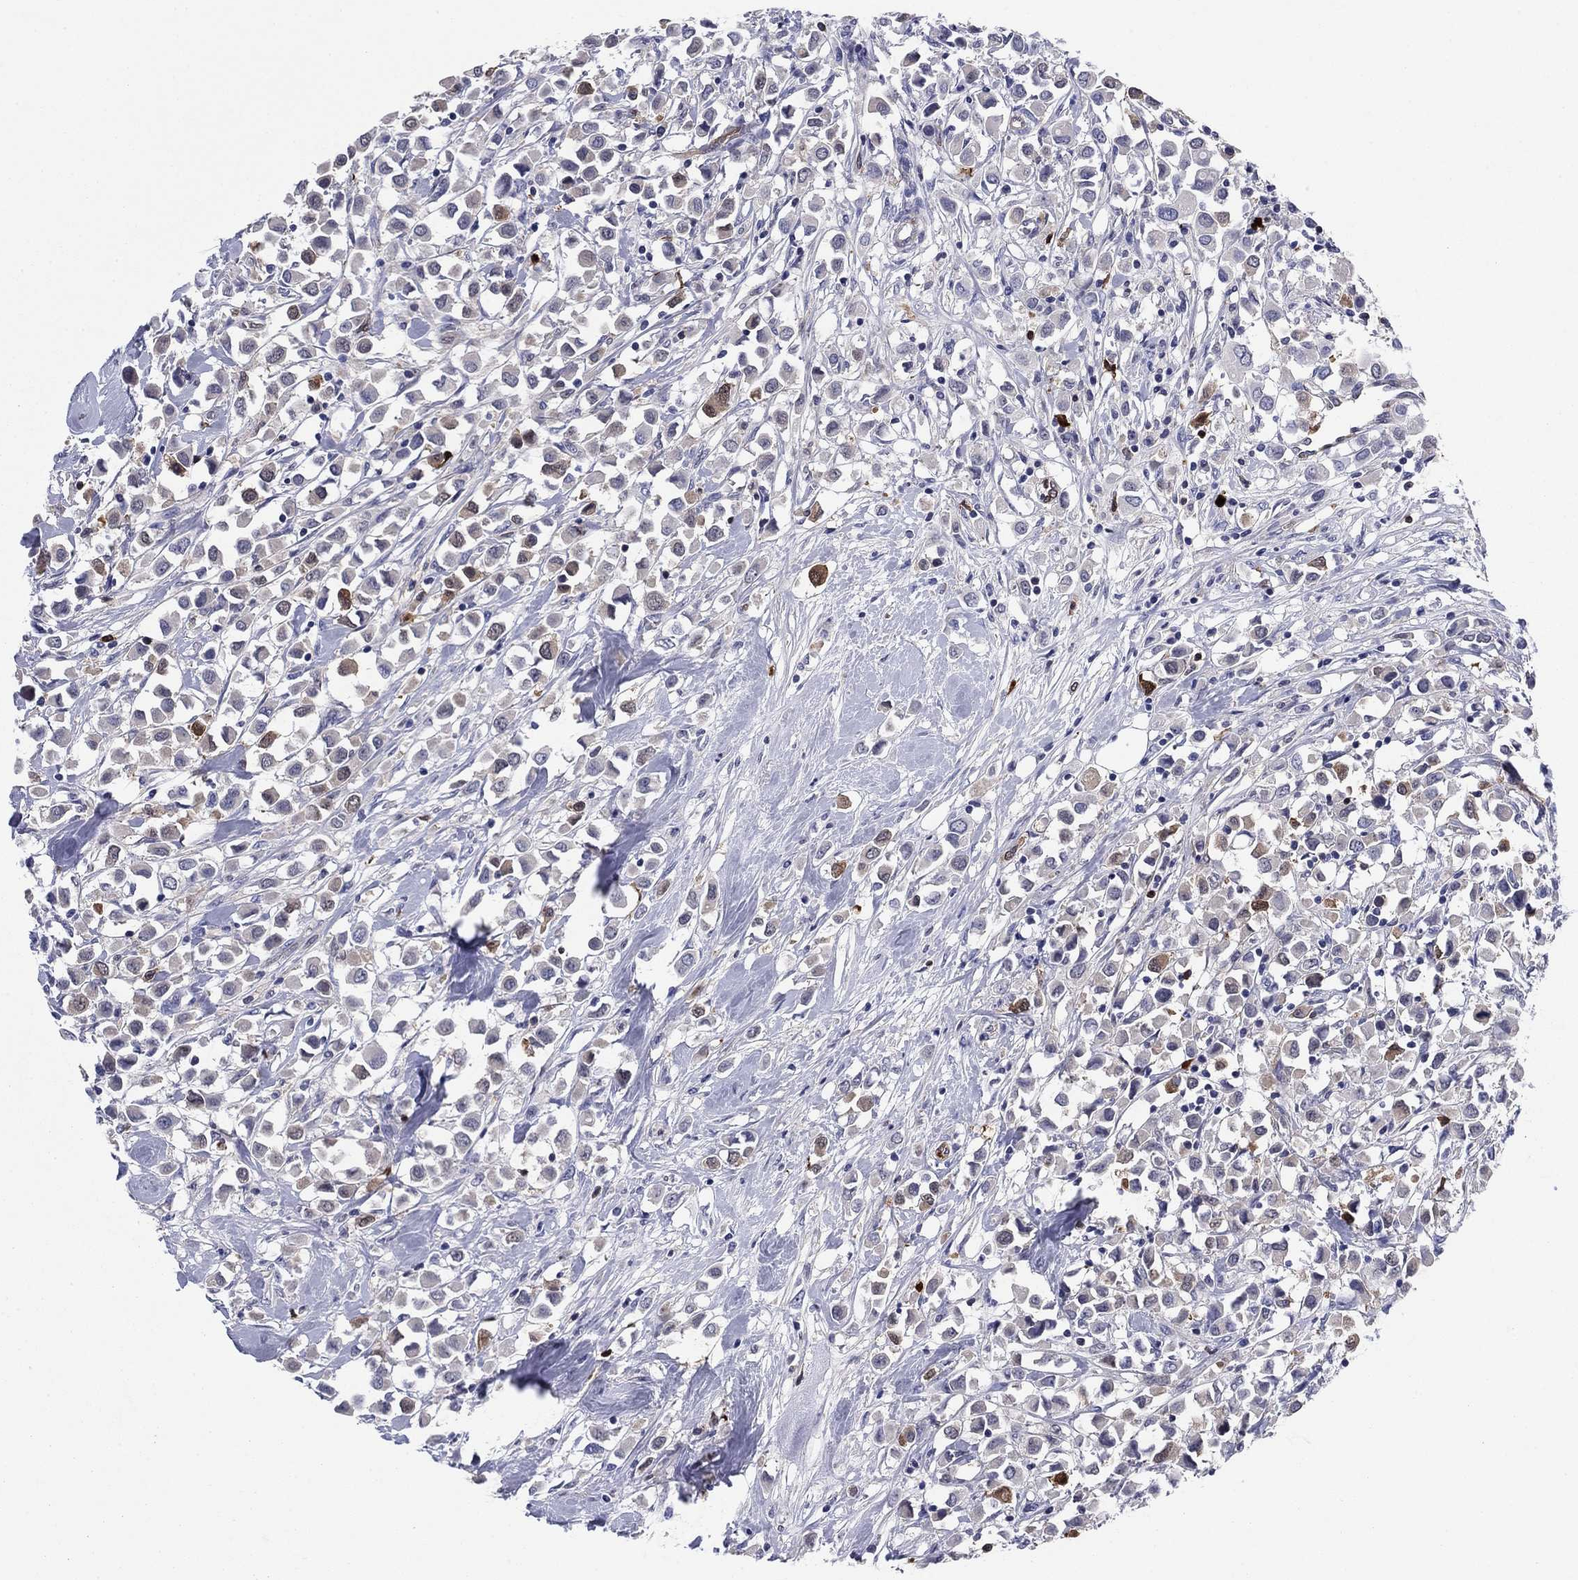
{"staining": {"intensity": "moderate", "quantity": "<25%", "location": "cytoplasmic/membranous"}, "tissue": "breast cancer", "cell_type": "Tumor cells", "image_type": "cancer", "snomed": [{"axis": "morphology", "description": "Duct carcinoma"}, {"axis": "topography", "description": "Breast"}], "caption": "Breast cancer was stained to show a protein in brown. There is low levels of moderate cytoplasmic/membranous positivity in approximately <25% of tumor cells.", "gene": "STMN1", "patient": {"sex": "female", "age": 61}}